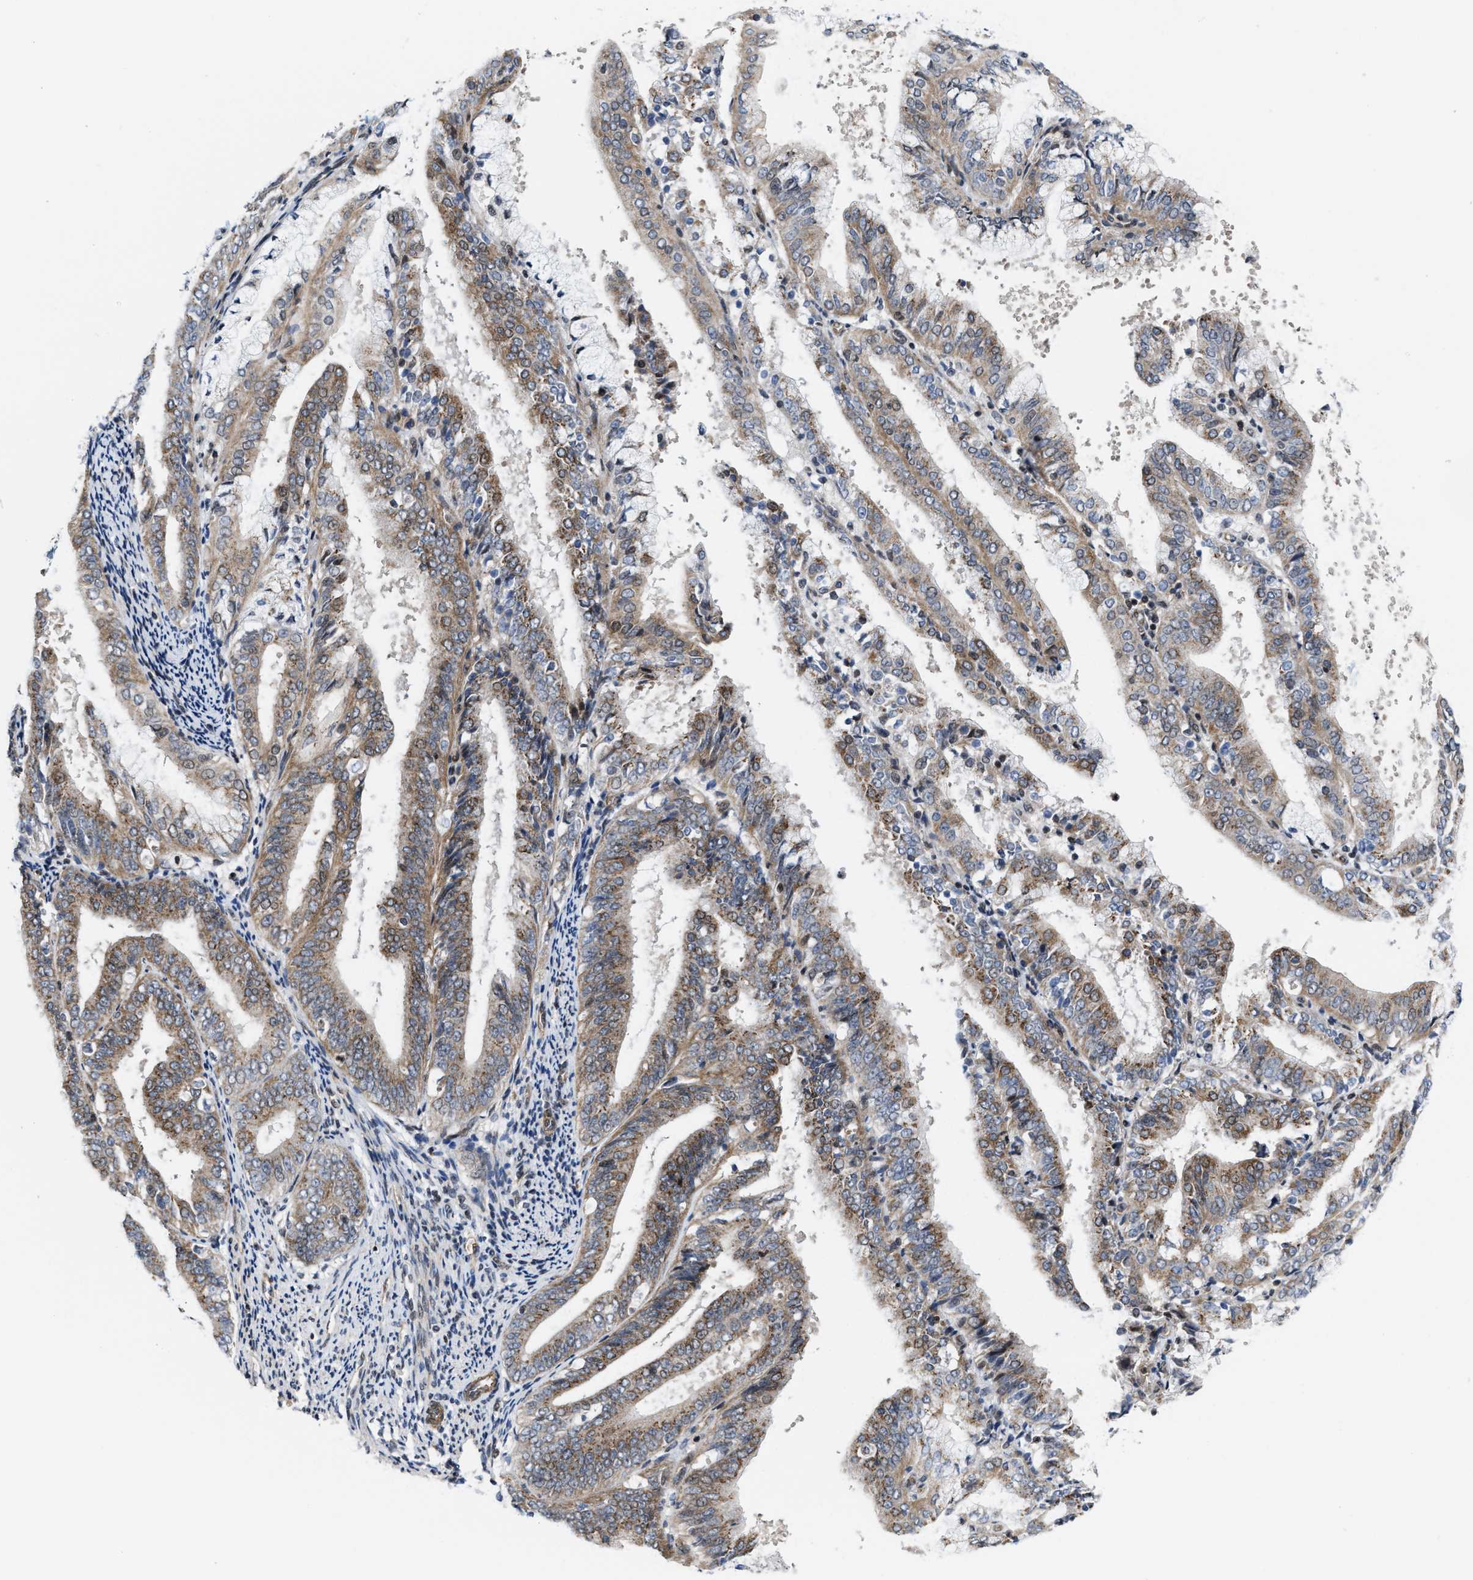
{"staining": {"intensity": "moderate", "quantity": ">75%", "location": "cytoplasmic/membranous"}, "tissue": "endometrial cancer", "cell_type": "Tumor cells", "image_type": "cancer", "snomed": [{"axis": "morphology", "description": "Adenocarcinoma, NOS"}, {"axis": "topography", "description": "Endometrium"}], "caption": "A high-resolution image shows IHC staining of adenocarcinoma (endometrial), which reveals moderate cytoplasmic/membranous positivity in about >75% of tumor cells.", "gene": "TGFB1I1", "patient": {"sex": "female", "age": 63}}